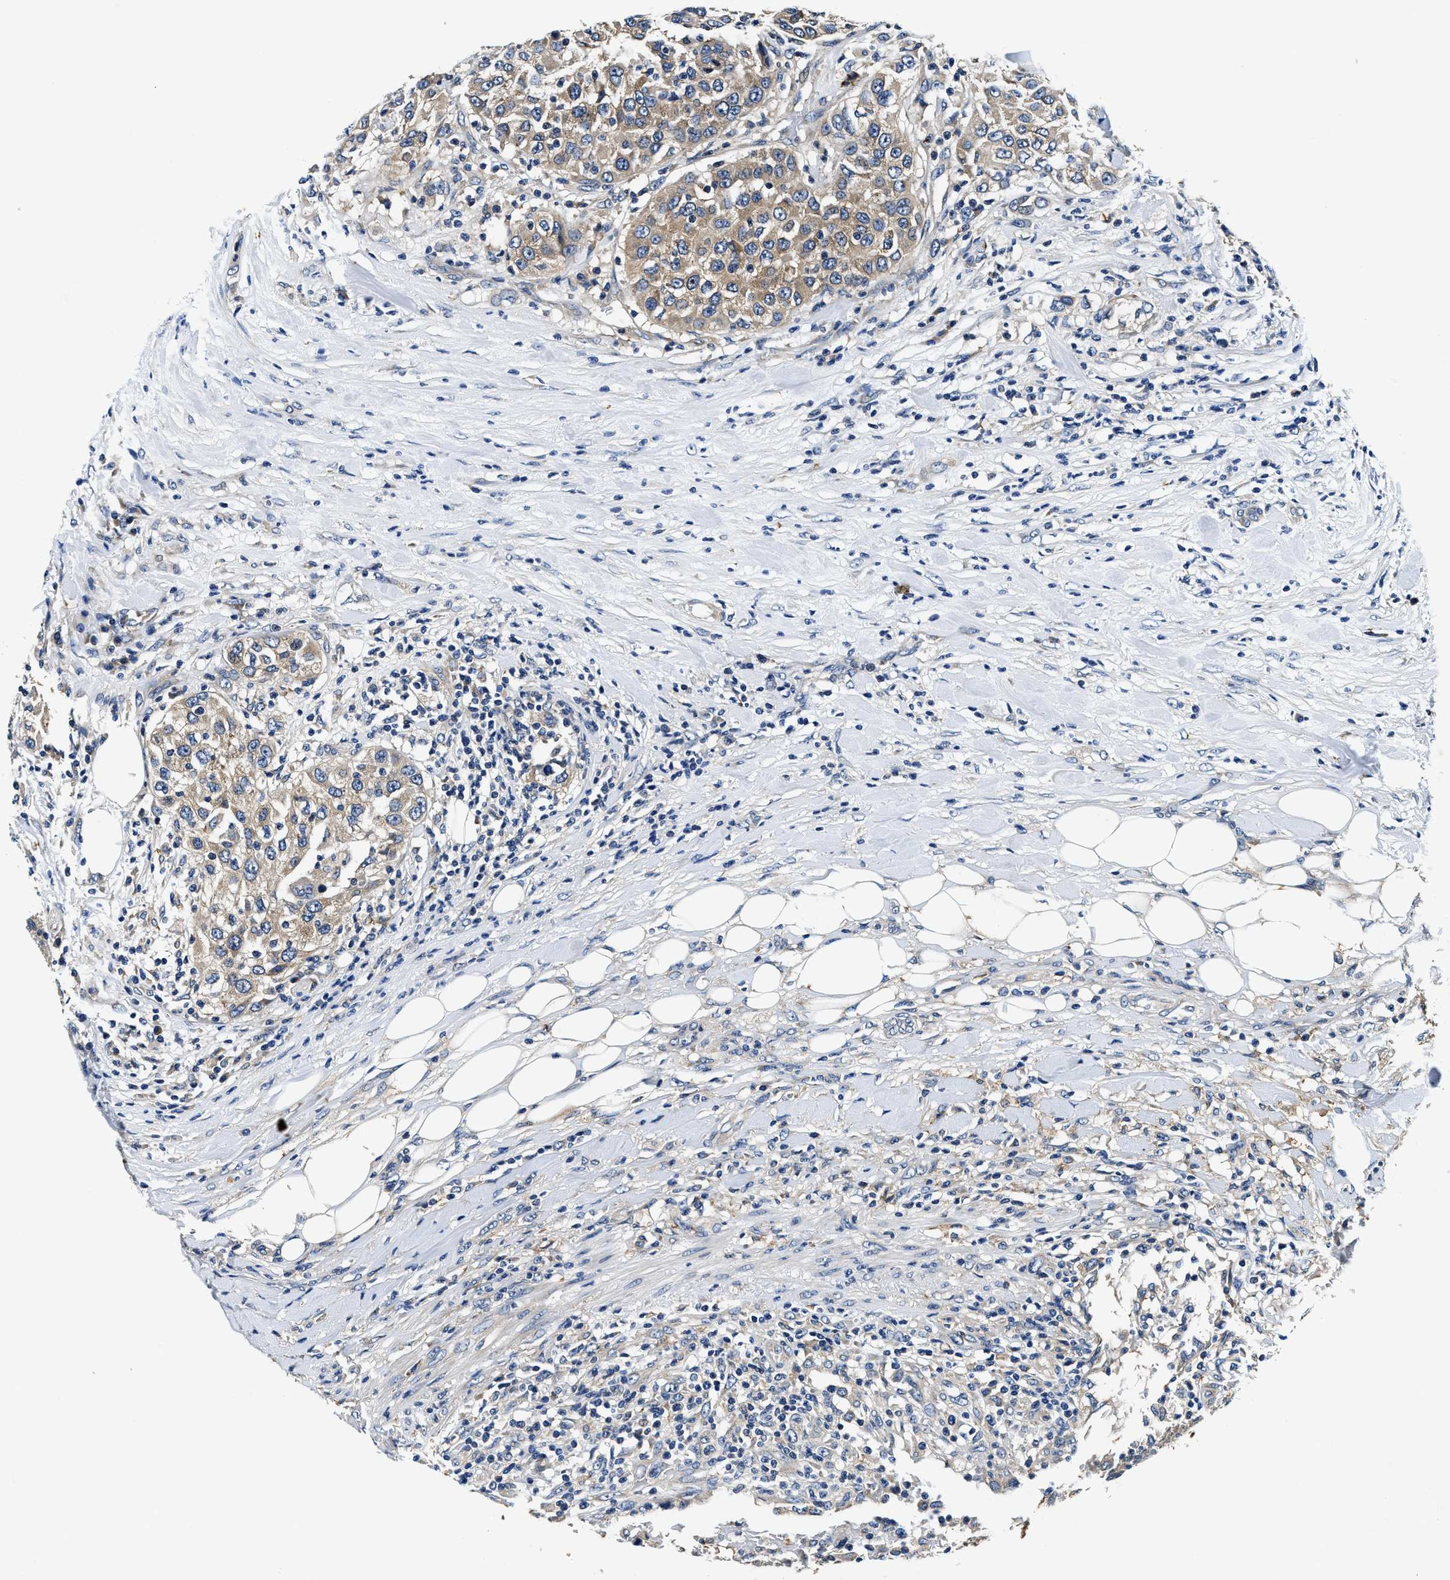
{"staining": {"intensity": "weak", "quantity": ">75%", "location": "cytoplasmic/membranous"}, "tissue": "urothelial cancer", "cell_type": "Tumor cells", "image_type": "cancer", "snomed": [{"axis": "morphology", "description": "Urothelial carcinoma, High grade"}, {"axis": "topography", "description": "Urinary bladder"}], "caption": "Protein expression analysis of urothelial cancer displays weak cytoplasmic/membranous staining in about >75% of tumor cells. The staining was performed using DAB (3,3'-diaminobenzidine), with brown indicating positive protein expression. Nuclei are stained blue with hematoxylin.", "gene": "PI4KB", "patient": {"sex": "female", "age": 80}}